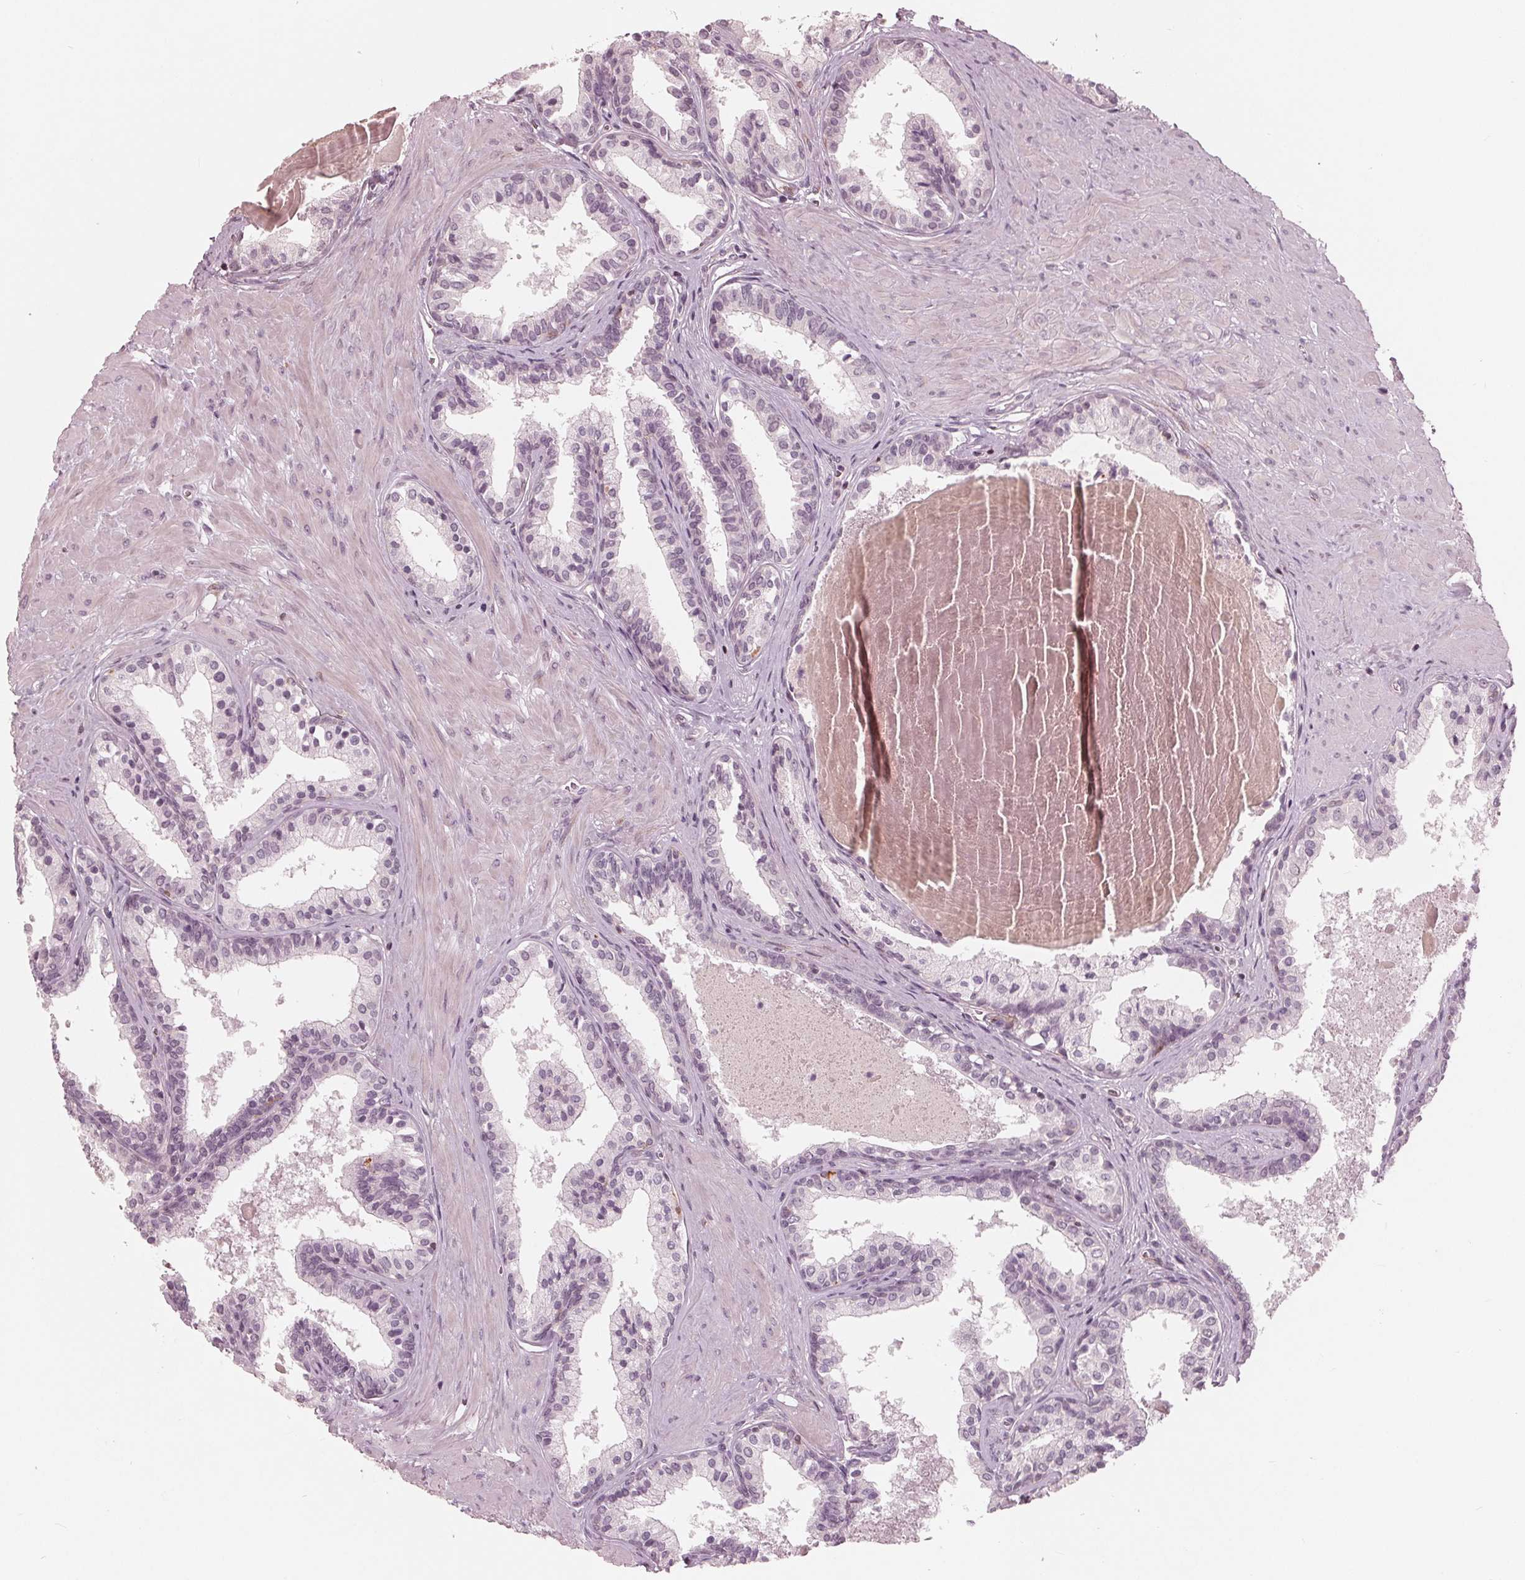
{"staining": {"intensity": "weak", "quantity": "25%-75%", "location": "nuclear"}, "tissue": "prostate", "cell_type": "Glandular cells", "image_type": "normal", "snomed": [{"axis": "morphology", "description": "Normal tissue, NOS"}, {"axis": "topography", "description": "Prostate"}], "caption": "Weak nuclear protein staining is identified in approximately 25%-75% of glandular cells in prostate. (DAB (3,3'-diaminobenzidine) IHC with brightfield microscopy, high magnification).", "gene": "ING3", "patient": {"sex": "male", "age": 61}}